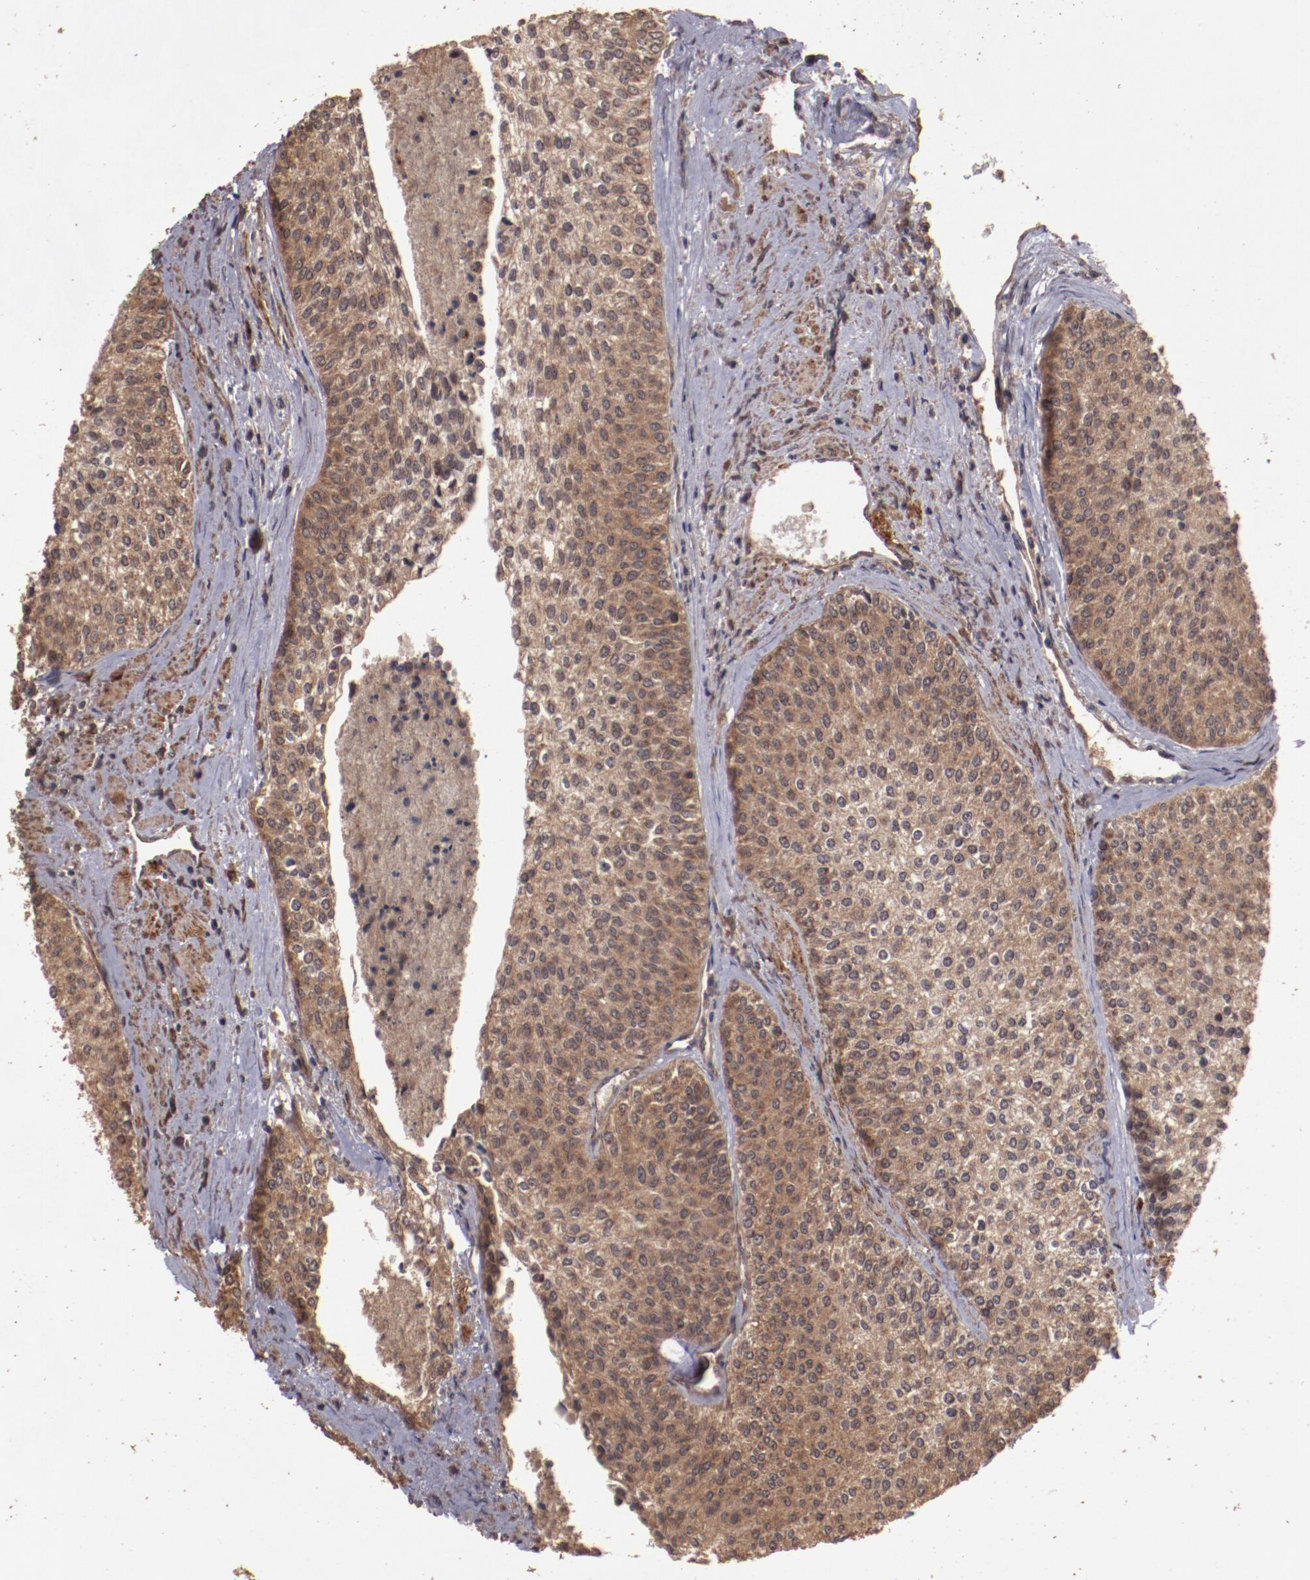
{"staining": {"intensity": "strong", "quantity": ">75%", "location": "cytoplasmic/membranous"}, "tissue": "urothelial cancer", "cell_type": "Tumor cells", "image_type": "cancer", "snomed": [{"axis": "morphology", "description": "Urothelial carcinoma, Low grade"}, {"axis": "topography", "description": "Urinary bladder"}], "caption": "Human low-grade urothelial carcinoma stained for a protein (brown) shows strong cytoplasmic/membranous positive expression in about >75% of tumor cells.", "gene": "TXNDC16", "patient": {"sex": "female", "age": 73}}